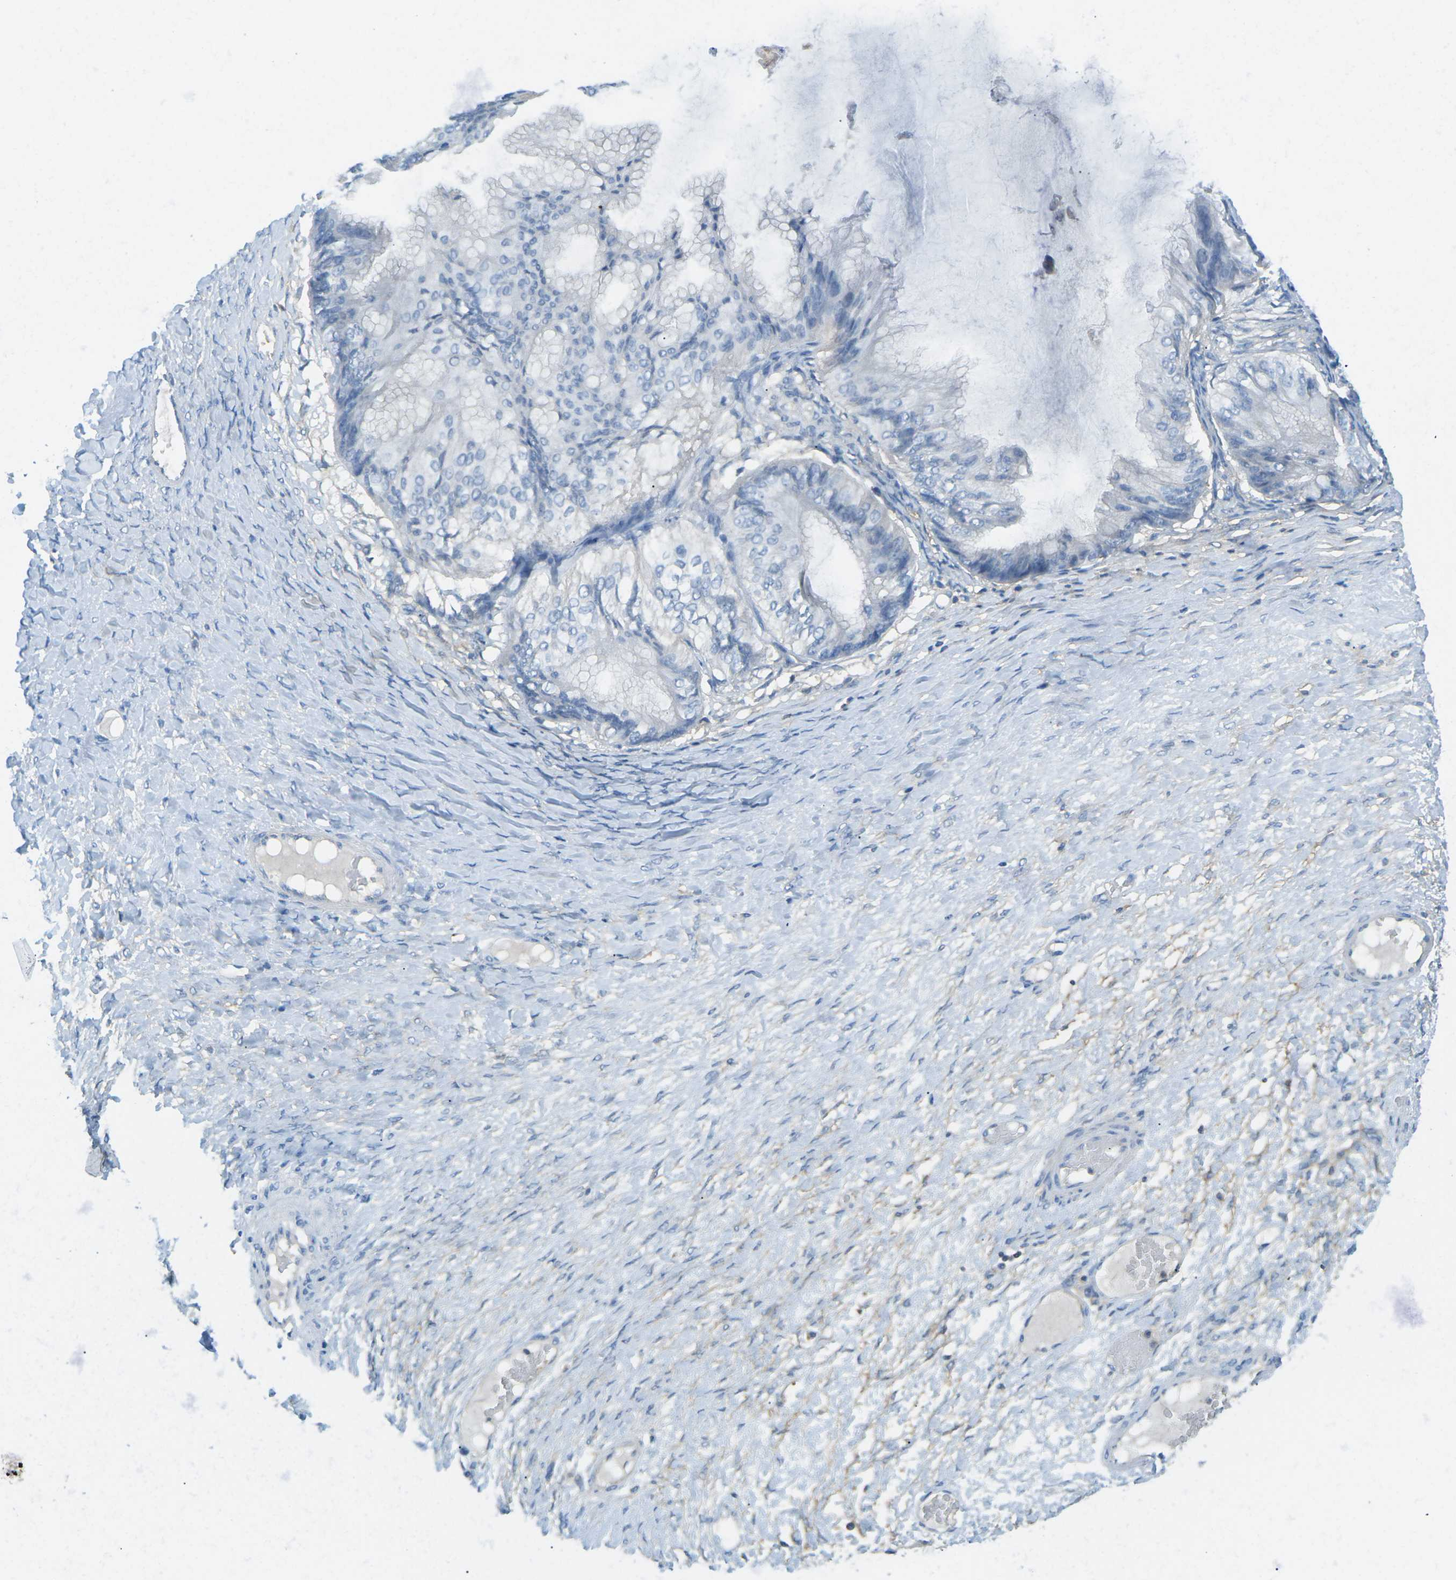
{"staining": {"intensity": "negative", "quantity": "none", "location": "none"}, "tissue": "ovarian cancer", "cell_type": "Tumor cells", "image_type": "cancer", "snomed": [{"axis": "morphology", "description": "Cystadenocarcinoma, mucinous, NOS"}, {"axis": "topography", "description": "Ovary"}], "caption": "High power microscopy photomicrograph of an immunohistochemistry histopathology image of mucinous cystadenocarcinoma (ovarian), revealing no significant expression in tumor cells.", "gene": "CD47", "patient": {"sex": "female", "age": 61}}